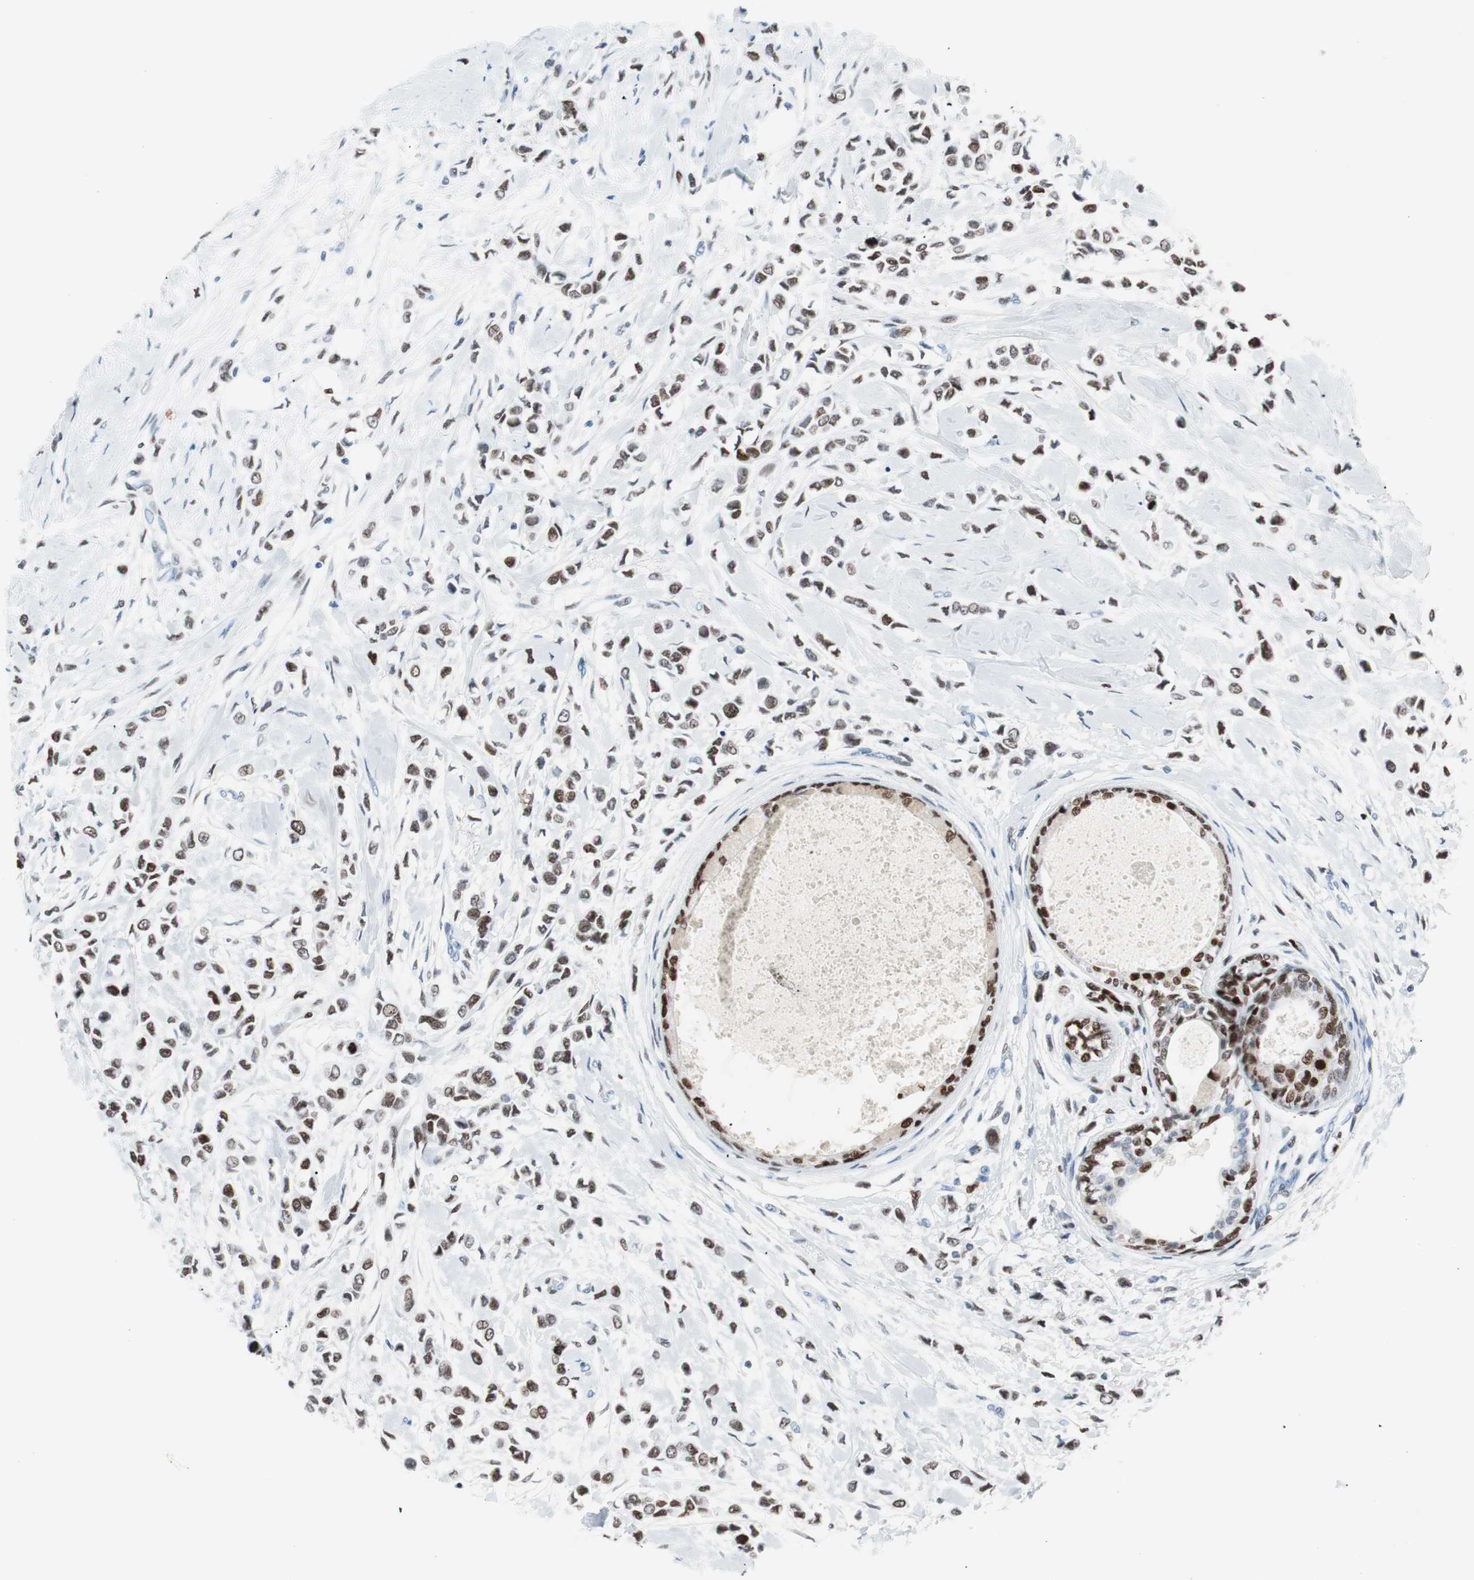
{"staining": {"intensity": "moderate", "quantity": "25%-75%", "location": "nuclear"}, "tissue": "breast cancer", "cell_type": "Tumor cells", "image_type": "cancer", "snomed": [{"axis": "morphology", "description": "Lobular carcinoma"}, {"axis": "topography", "description": "Breast"}], "caption": "Immunohistochemical staining of breast lobular carcinoma shows medium levels of moderate nuclear protein expression in approximately 25%-75% of tumor cells.", "gene": "CEBPB", "patient": {"sex": "female", "age": 51}}